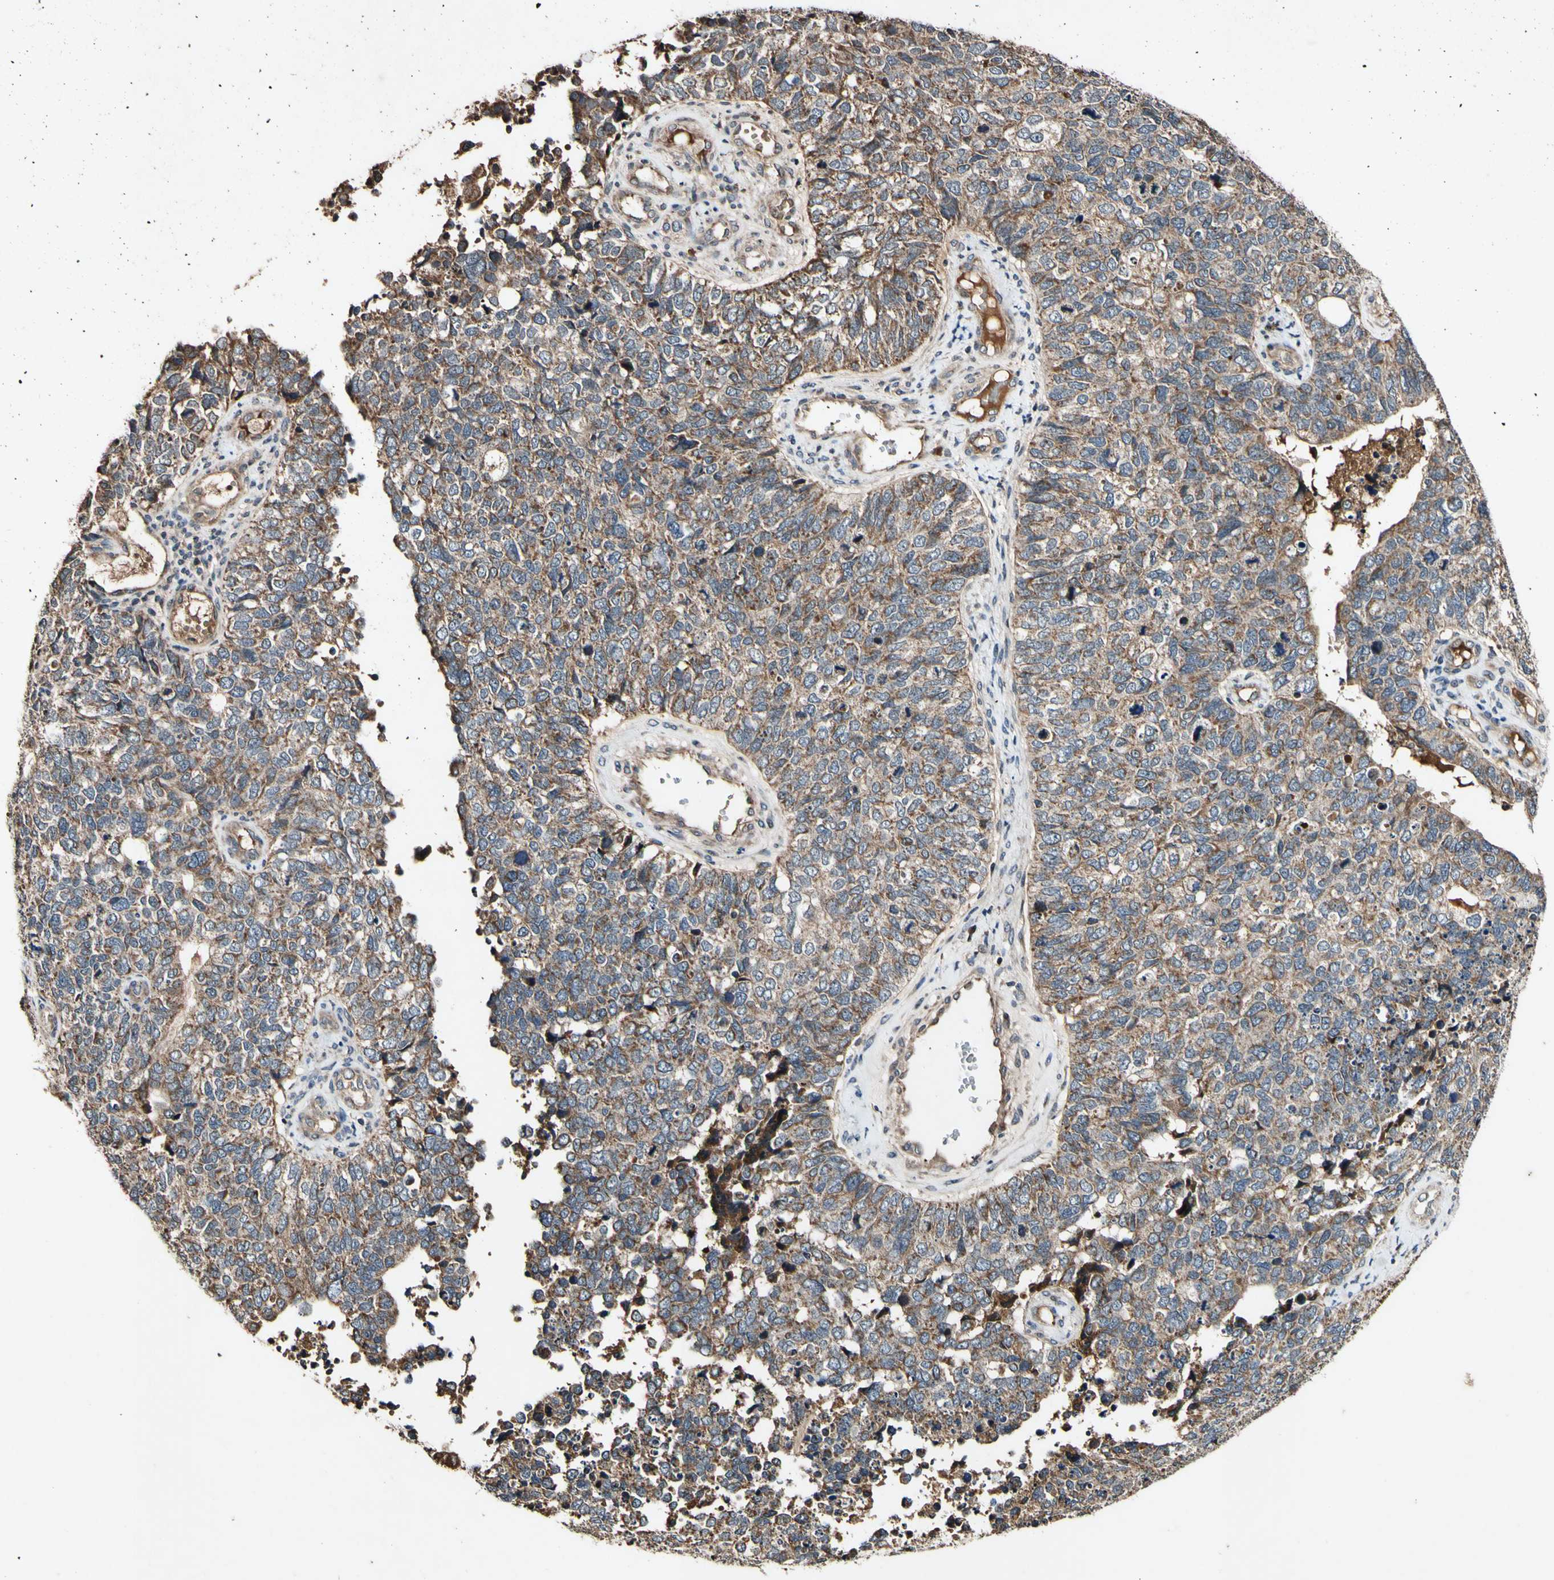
{"staining": {"intensity": "moderate", "quantity": ">75%", "location": "cytoplasmic/membranous"}, "tissue": "cervical cancer", "cell_type": "Tumor cells", "image_type": "cancer", "snomed": [{"axis": "morphology", "description": "Squamous cell carcinoma, NOS"}, {"axis": "topography", "description": "Cervix"}], "caption": "Immunohistochemical staining of cervical squamous cell carcinoma displays medium levels of moderate cytoplasmic/membranous positivity in approximately >75% of tumor cells. Immunohistochemistry (ihc) stains the protein of interest in brown and the nuclei are stained blue.", "gene": "PLAT", "patient": {"sex": "female", "age": 63}}